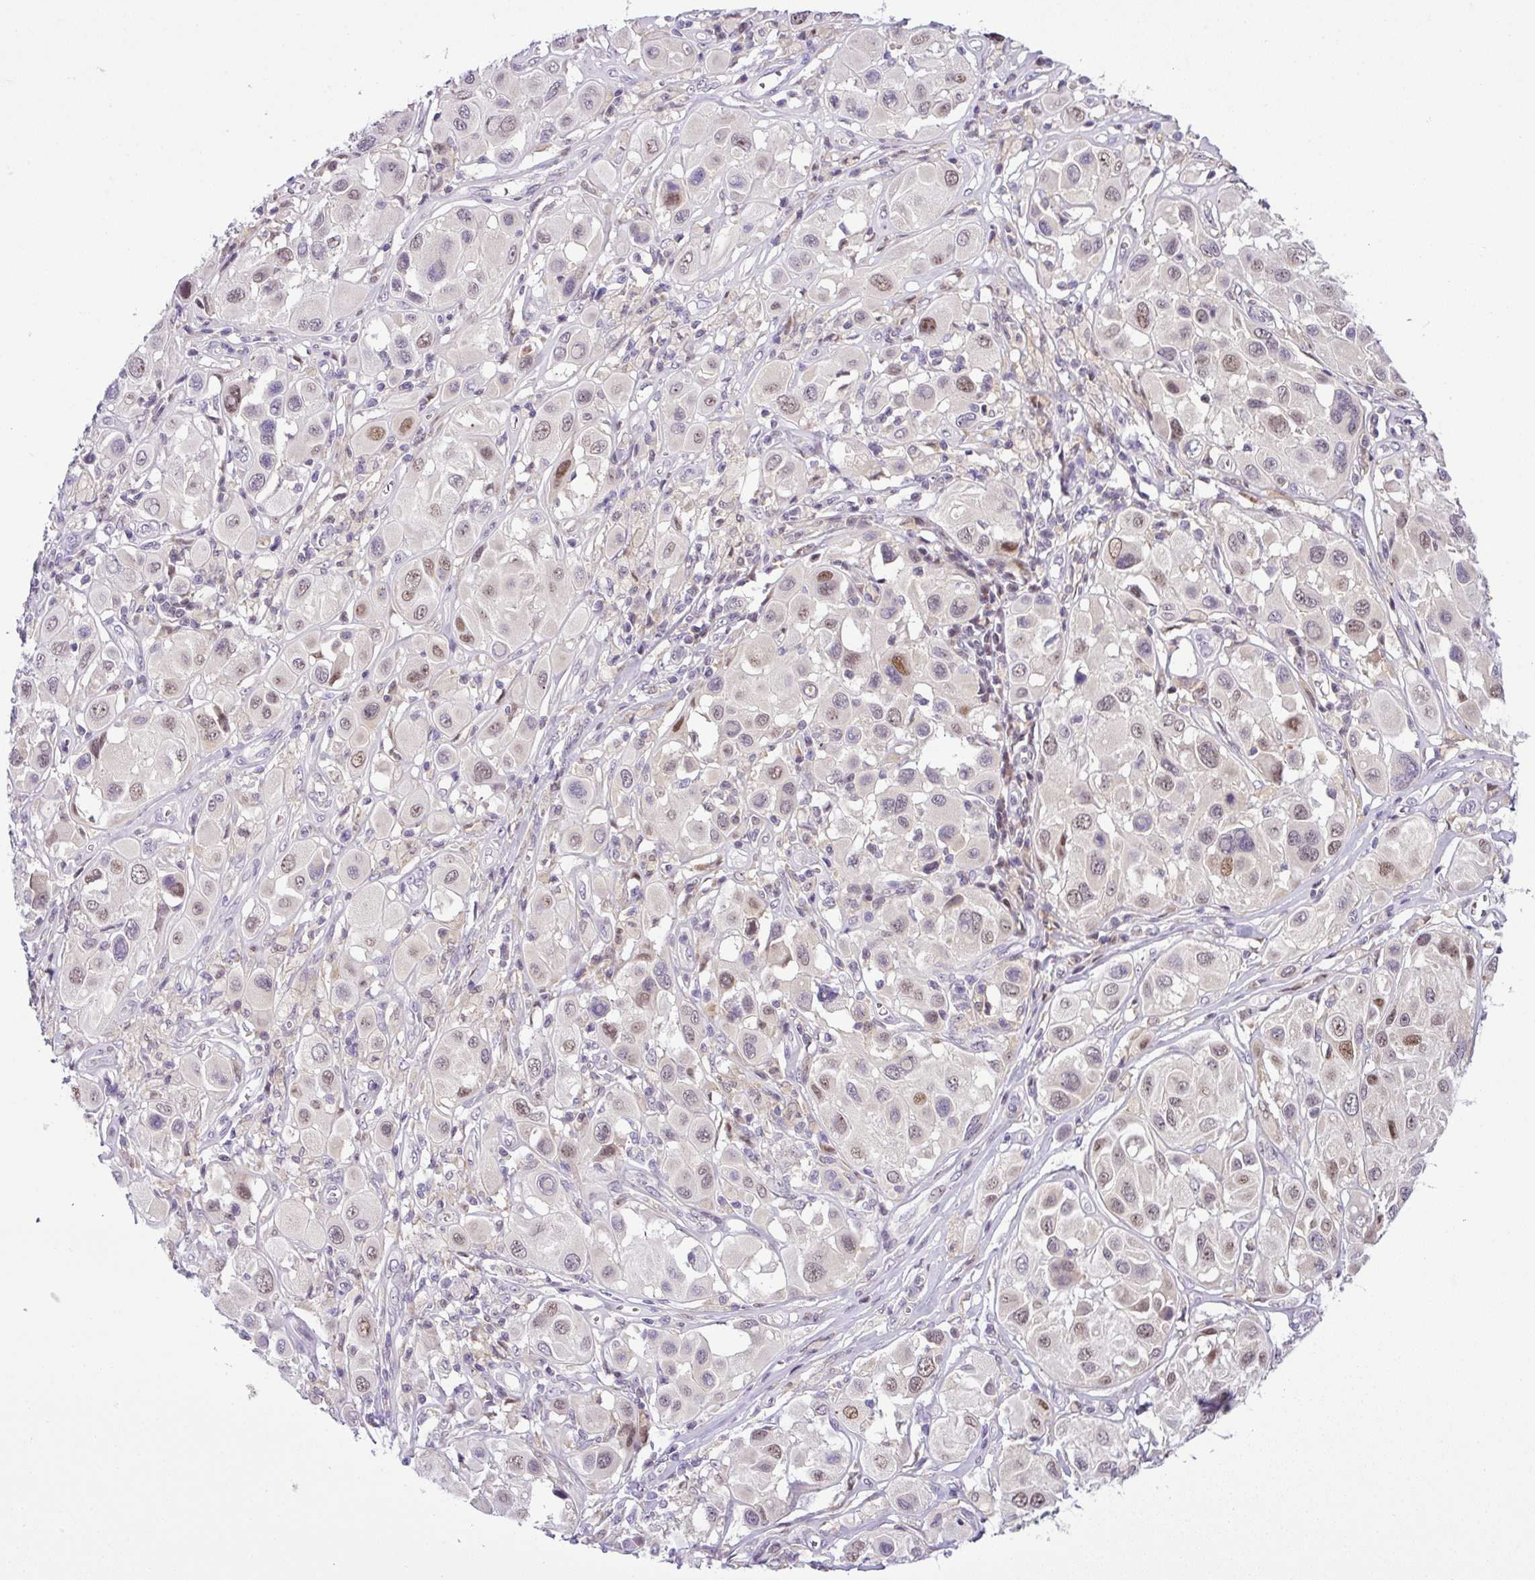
{"staining": {"intensity": "weak", "quantity": ">75%", "location": "nuclear"}, "tissue": "melanoma", "cell_type": "Tumor cells", "image_type": "cancer", "snomed": [{"axis": "morphology", "description": "Malignant melanoma, Metastatic site"}, {"axis": "topography", "description": "Skin"}], "caption": "This image exhibits IHC staining of malignant melanoma (metastatic site), with low weak nuclear positivity in about >75% of tumor cells.", "gene": "NDUFB2", "patient": {"sex": "male", "age": 41}}